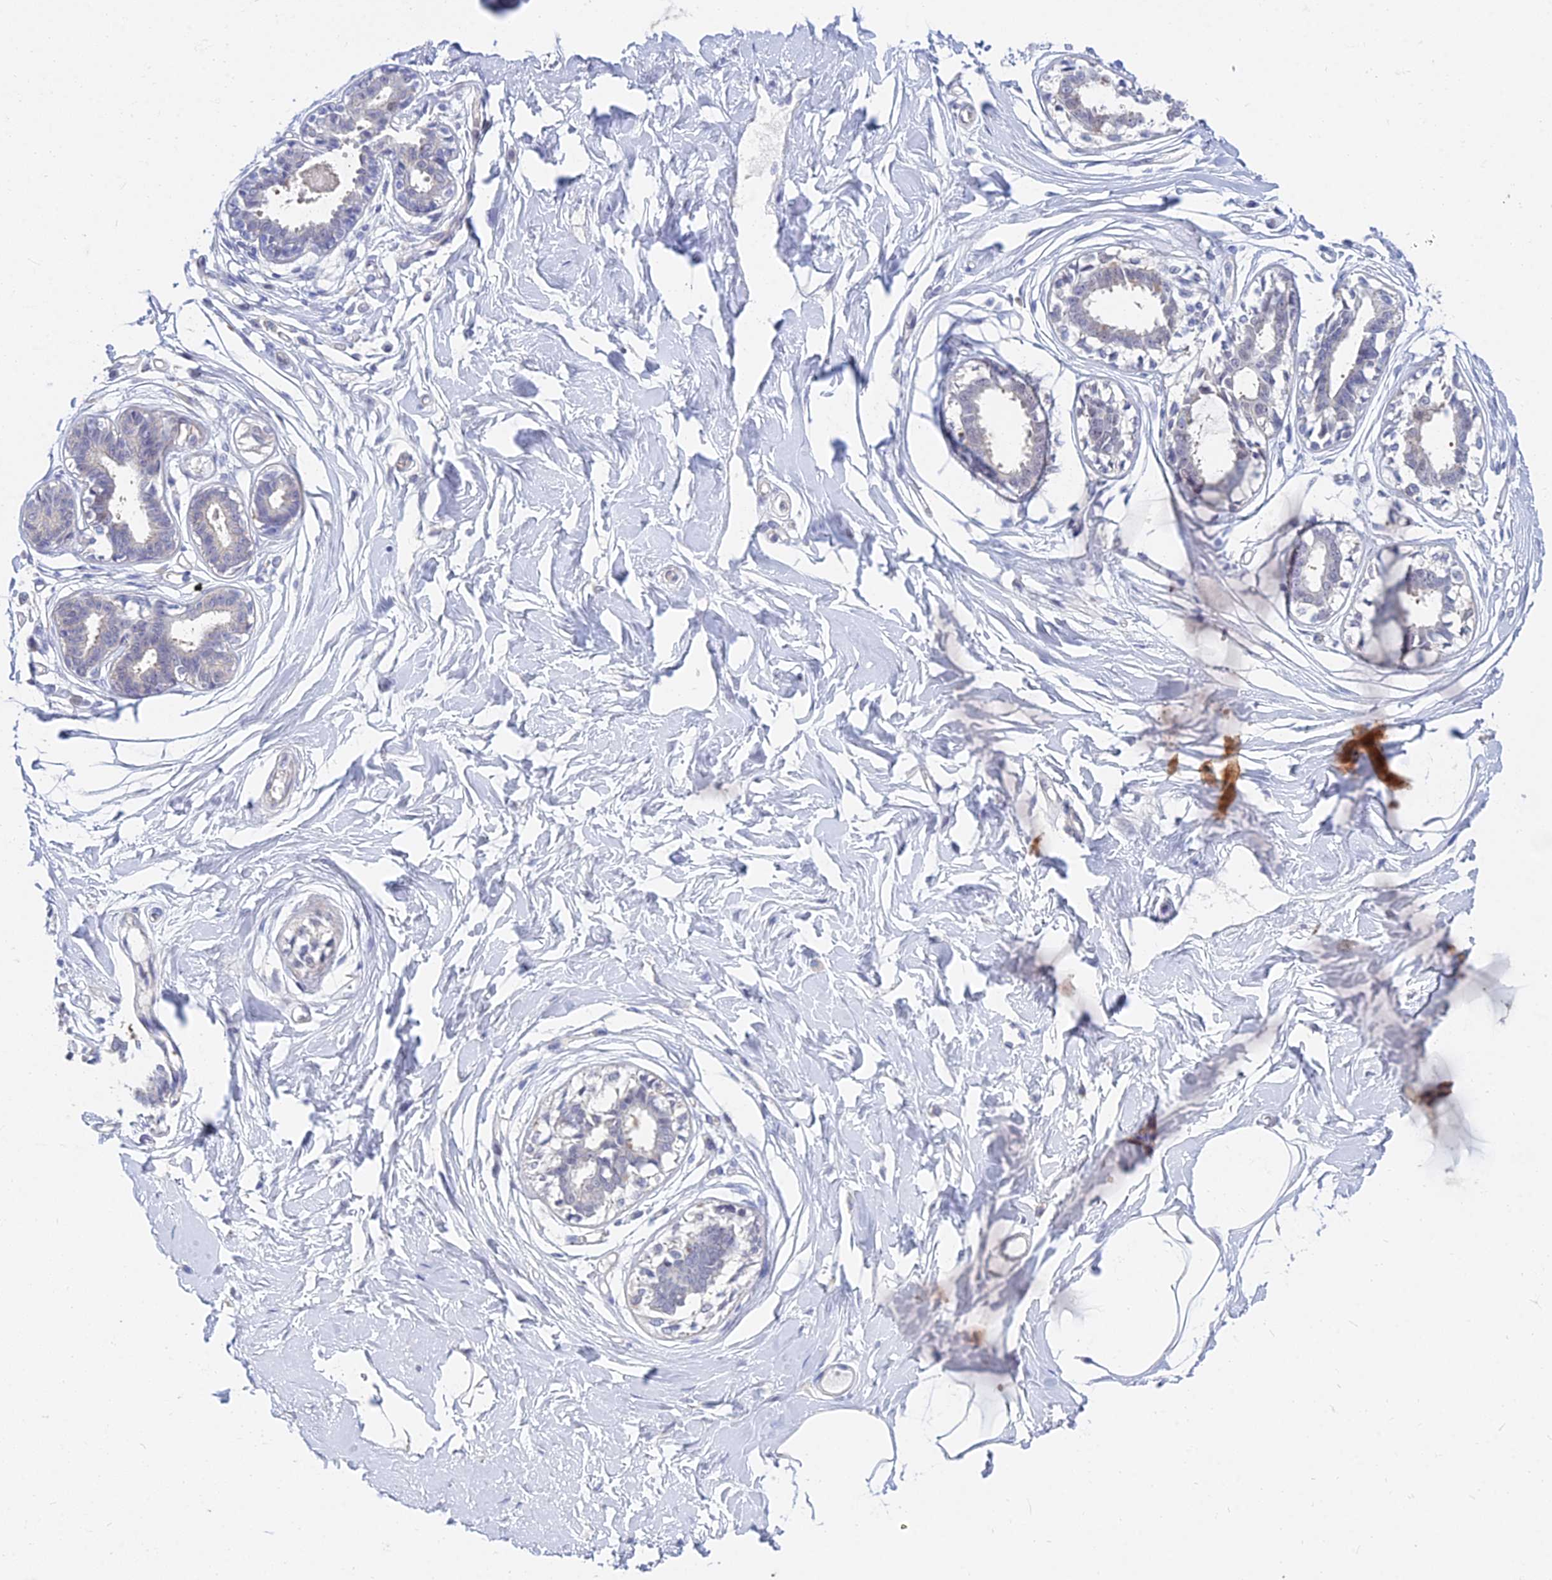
{"staining": {"intensity": "negative", "quantity": "none", "location": "none"}, "tissue": "breast", "cell_type": "Adipocytes", "image_type": "normal", "snomed": [{"axis": "morphology", "description": "Normal tissue, NOS"}, {"axis": "topography", "description": "Breast"}], "caption": "Adipocytes are negative for brown protein staining in unremarkable breast. The staining was performed using DAB (3,3'-diaminobenzidine) to visualize the protein expression in brown, while the nuclei were stained in blue with hematoxylin (Magnification: 20x).", "gene": "B3GALT4", "patient": {"sex": "female", "age": 45}}